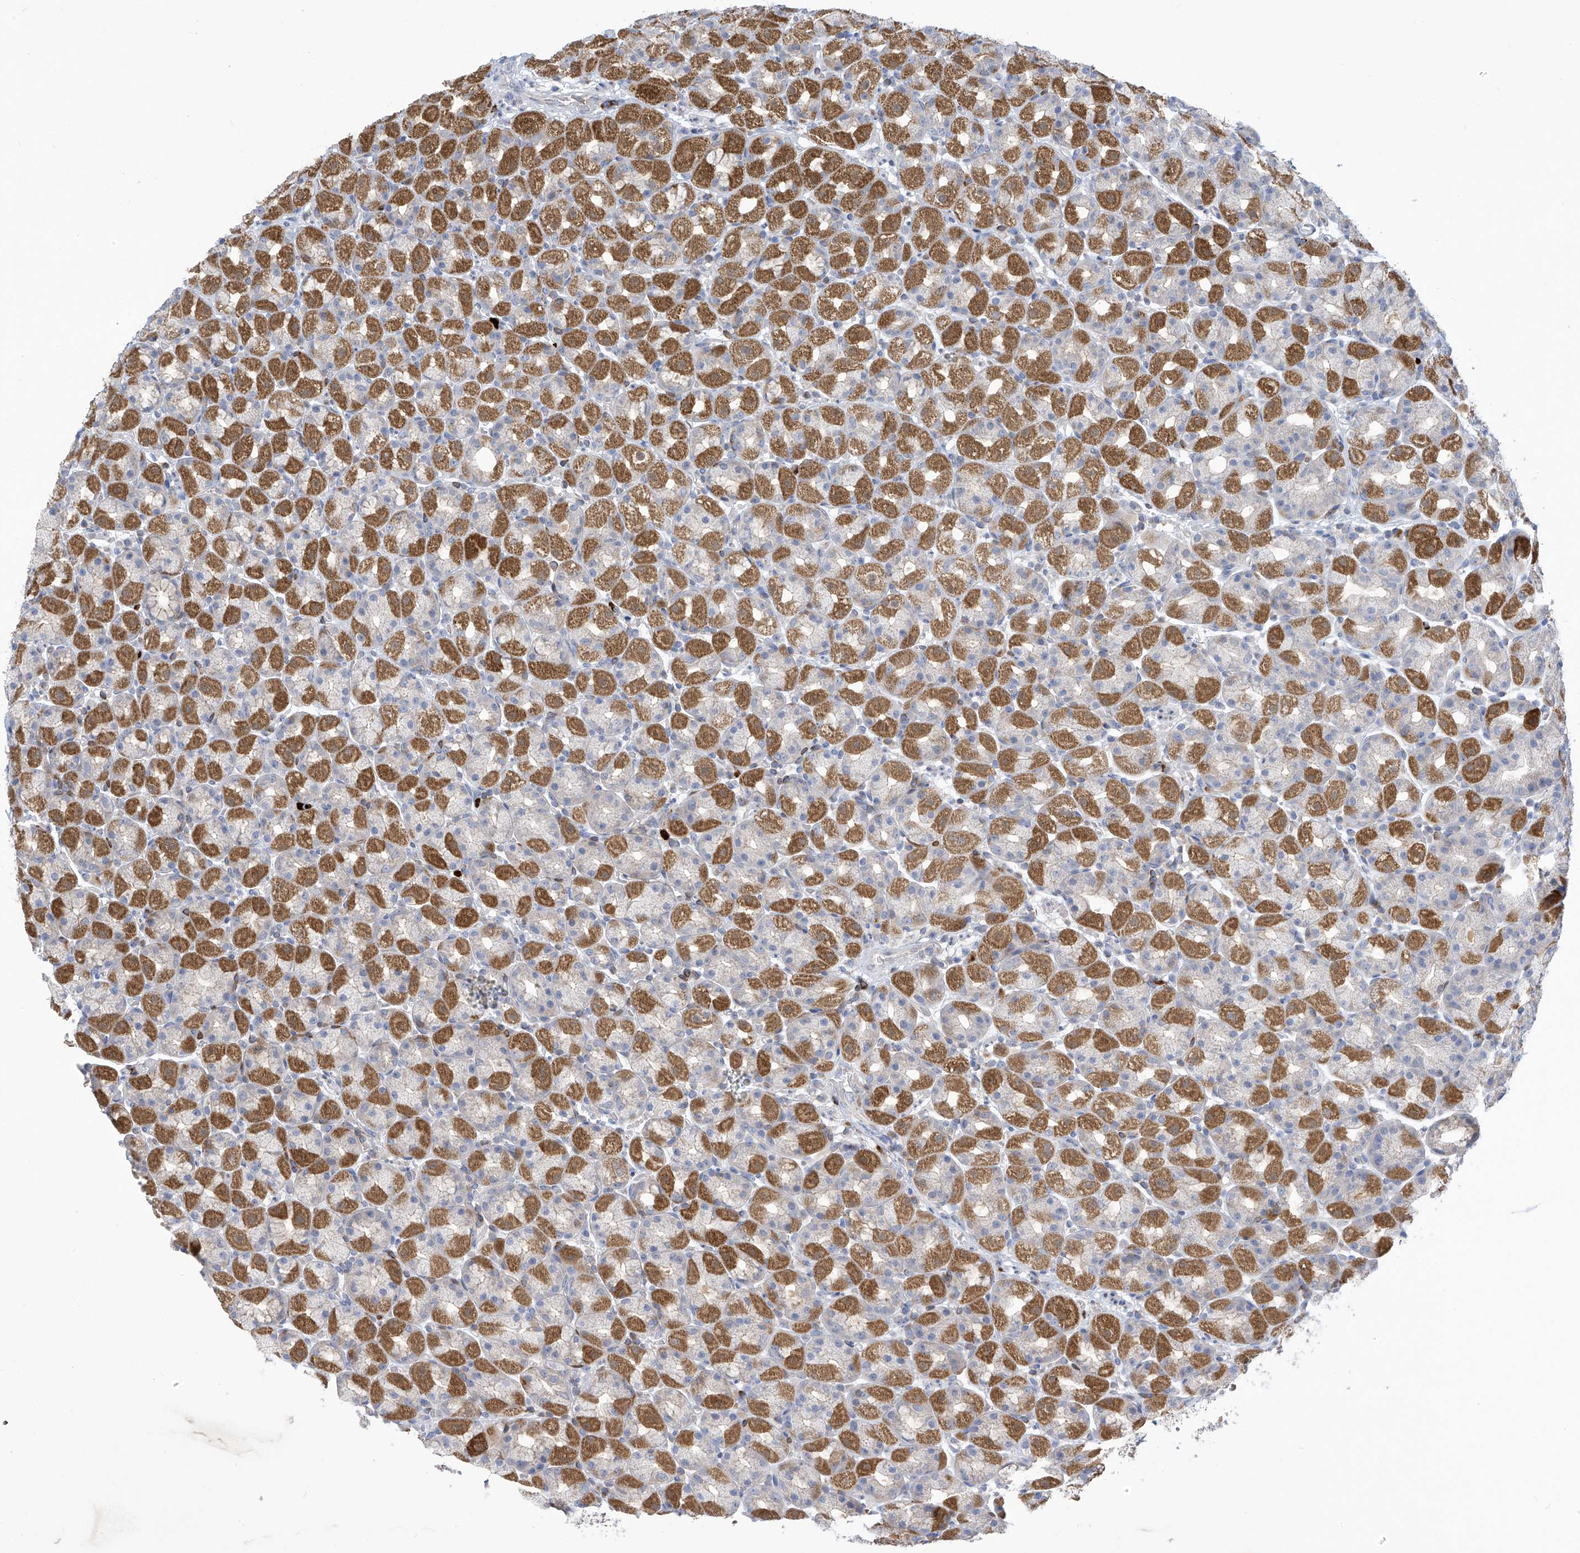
{"staining": {"intensity": "strong", "quantity": "25%-75%", "location": "cytoplasmic/membranous"}, "tissue": "stomach", "cell_type": "Glandular cells", "image_type": "normal", "snomed": [{"axis": "morphology", "description": "Normal tissue, NOS"}, {"axis": "topography", "description": "Stomach, upper"}], "caption": "Benign stomach reveals strong cytoplasmic/membranous staining in about 25%-75% of glandular cells, visualized by immunohistochemistry. (brown staining indicates protein expression, while blue staining denotes nuclei).", "gene": "IBA57", "patient": {"sex": "male", "age": 68}}